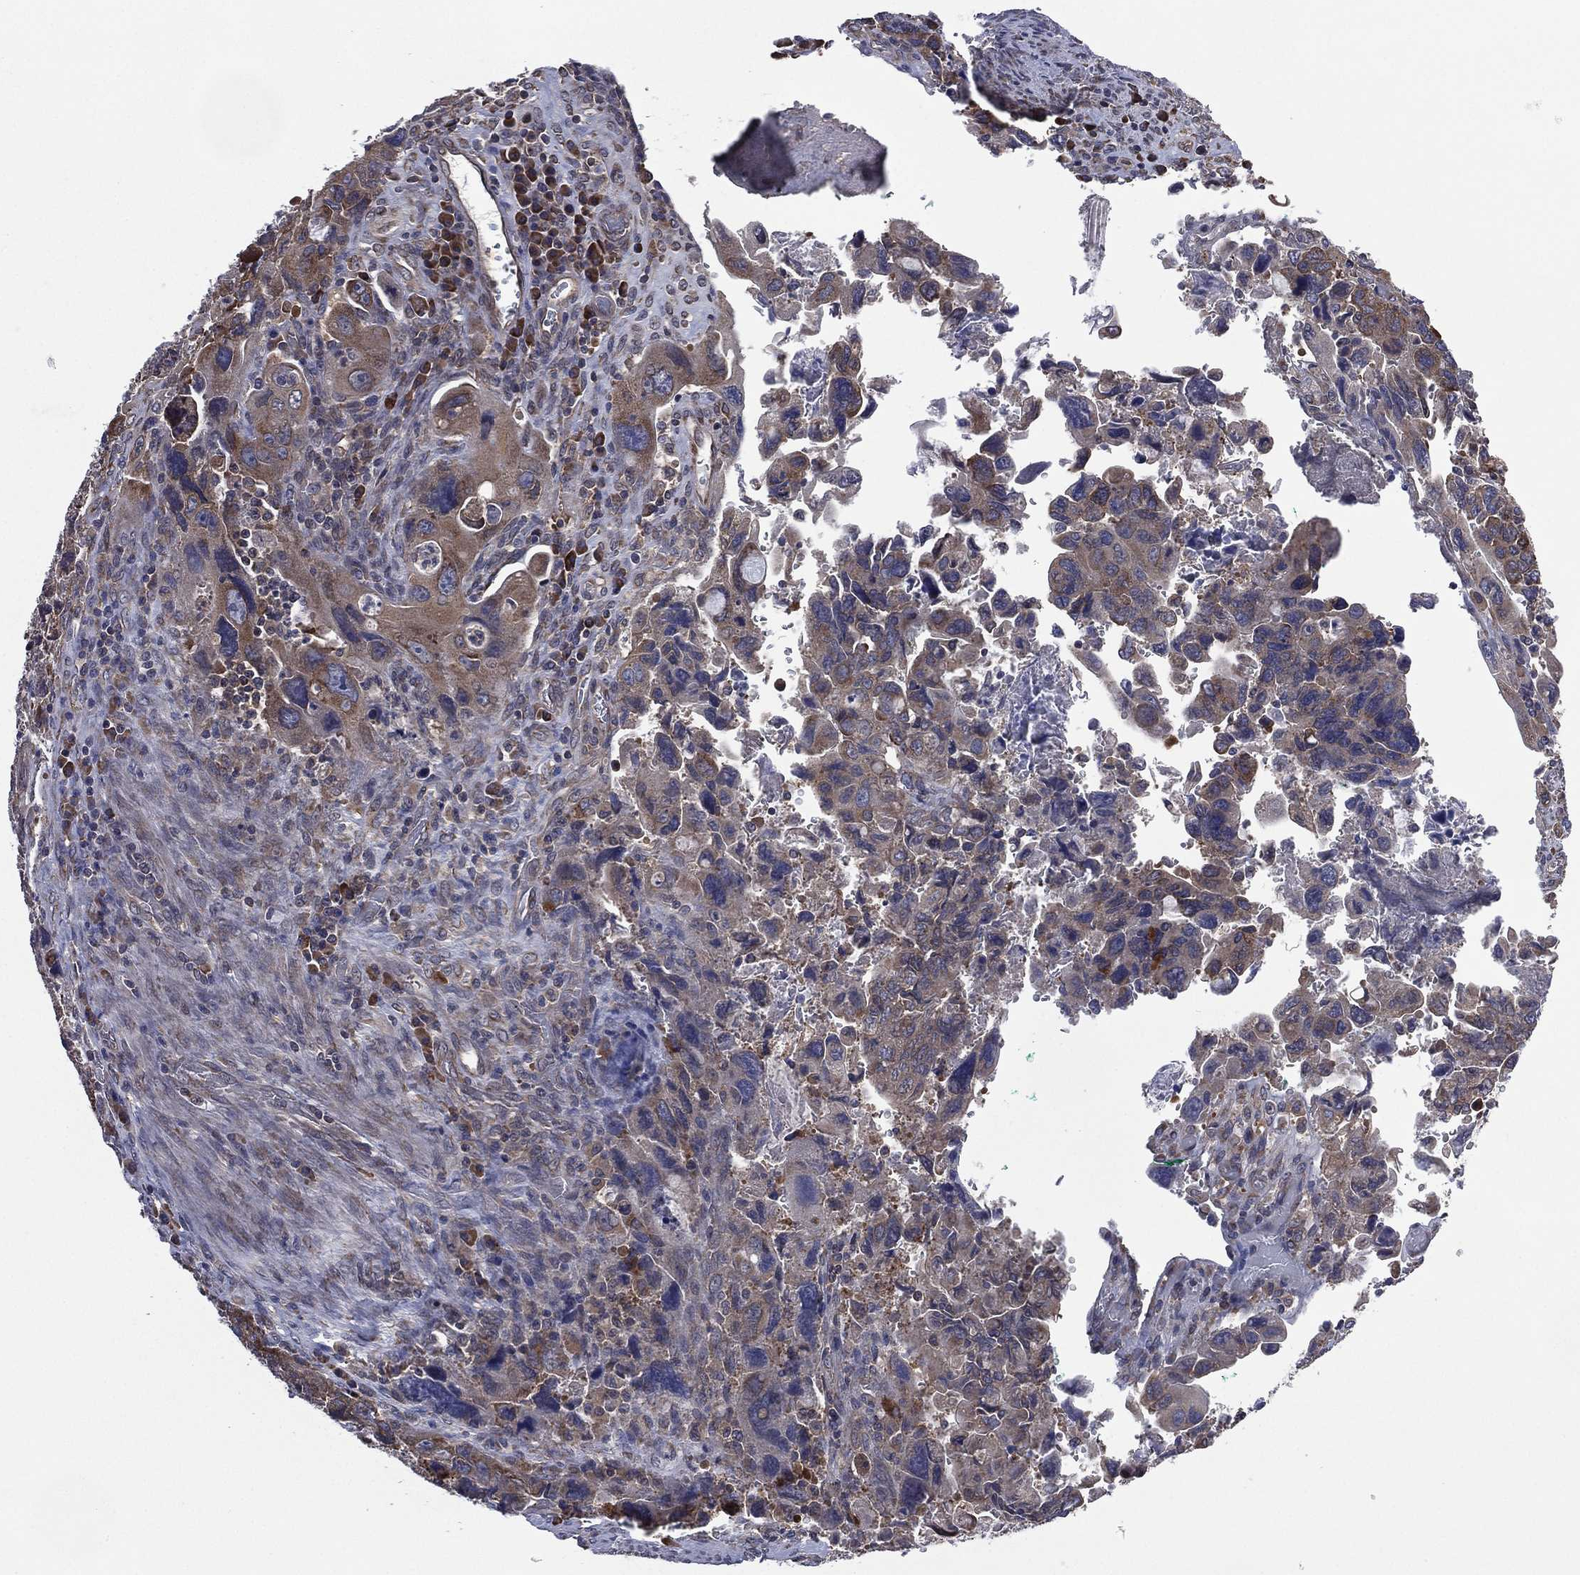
{"staining": {"intensity": "moderate", "quantity": "<25%", "location": "cytoplasmic/membranous"}, "tissue": "colorectal cancer", "cell_type": "Tumor cells", "image_type": "cancer", "snomed": [{"axis": "morphology", "description": "Adenocarcinoma, NOS"}, {"axis": "topography", "description": "Rectum"}], "caption": "This histopathology image displays IHC staining of human colorectal cancer (adenocarcinoma), with low moderate cytoplasmic/membranous expression in about <25% of tumor cells.", "gene": "C2orf76", "patient": {"sex": "male", "age": 62}}